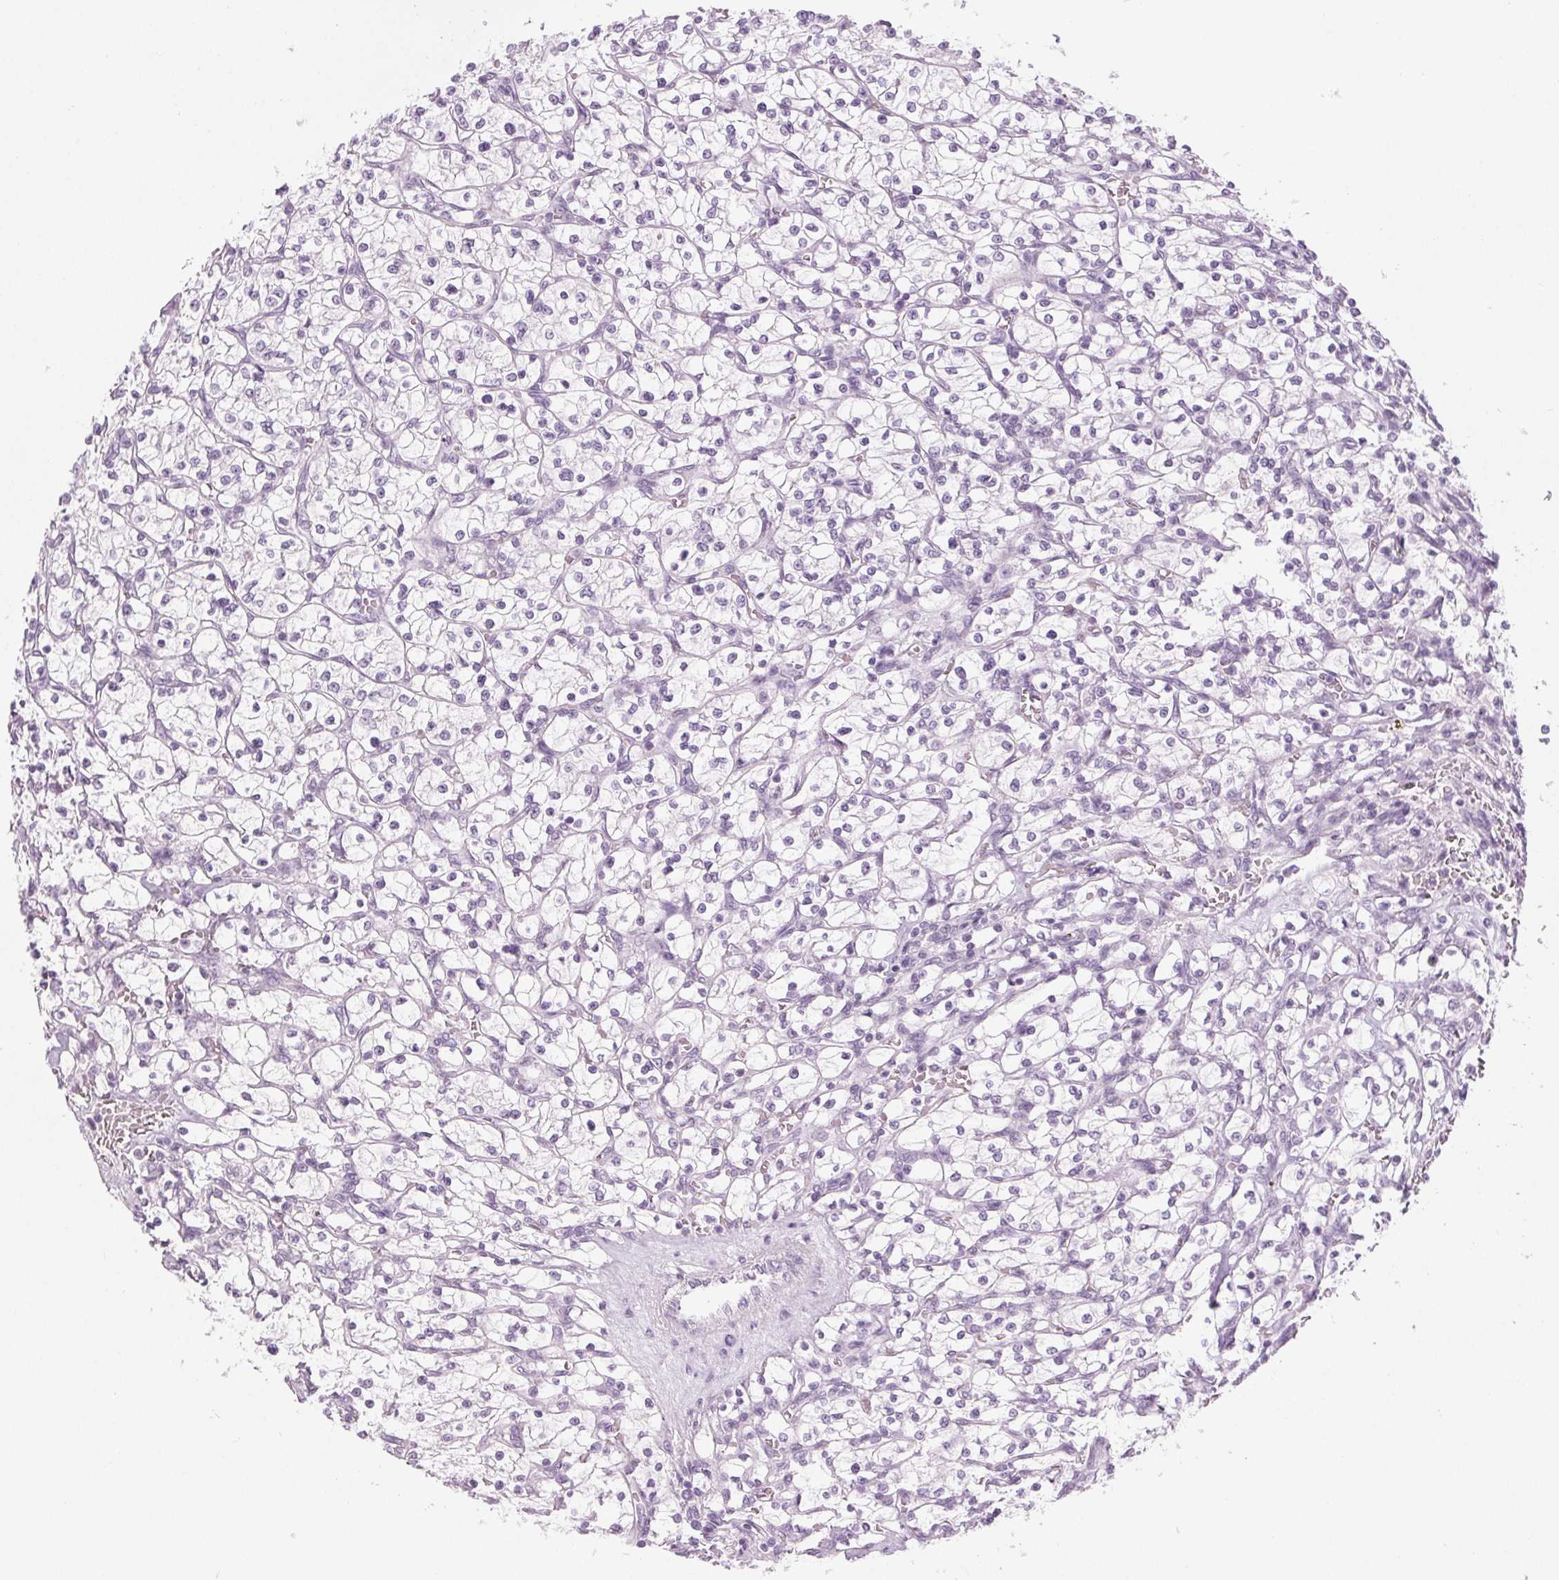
{"staining": {"intensity": "negative", "quantity": "none", "location": "none"}, "tissue": "renal cancer", "cell_type": "Tumor cells", "image_type": "cancer", "snomed": [{"axis": "morphology", "description": "Adenocarcinoma, NOS"}, {"axis": "topography", "description": "Kidney"}], "caption": "High magnification brightfield microscopy of adenocarcinoma (renal) stained with DAB (brown) and counterstained with hematoxylin (blue): tumor cells show no significant staining.", "gene": "SLC6A19", "patient": {"sex": "female", "age": 64}}